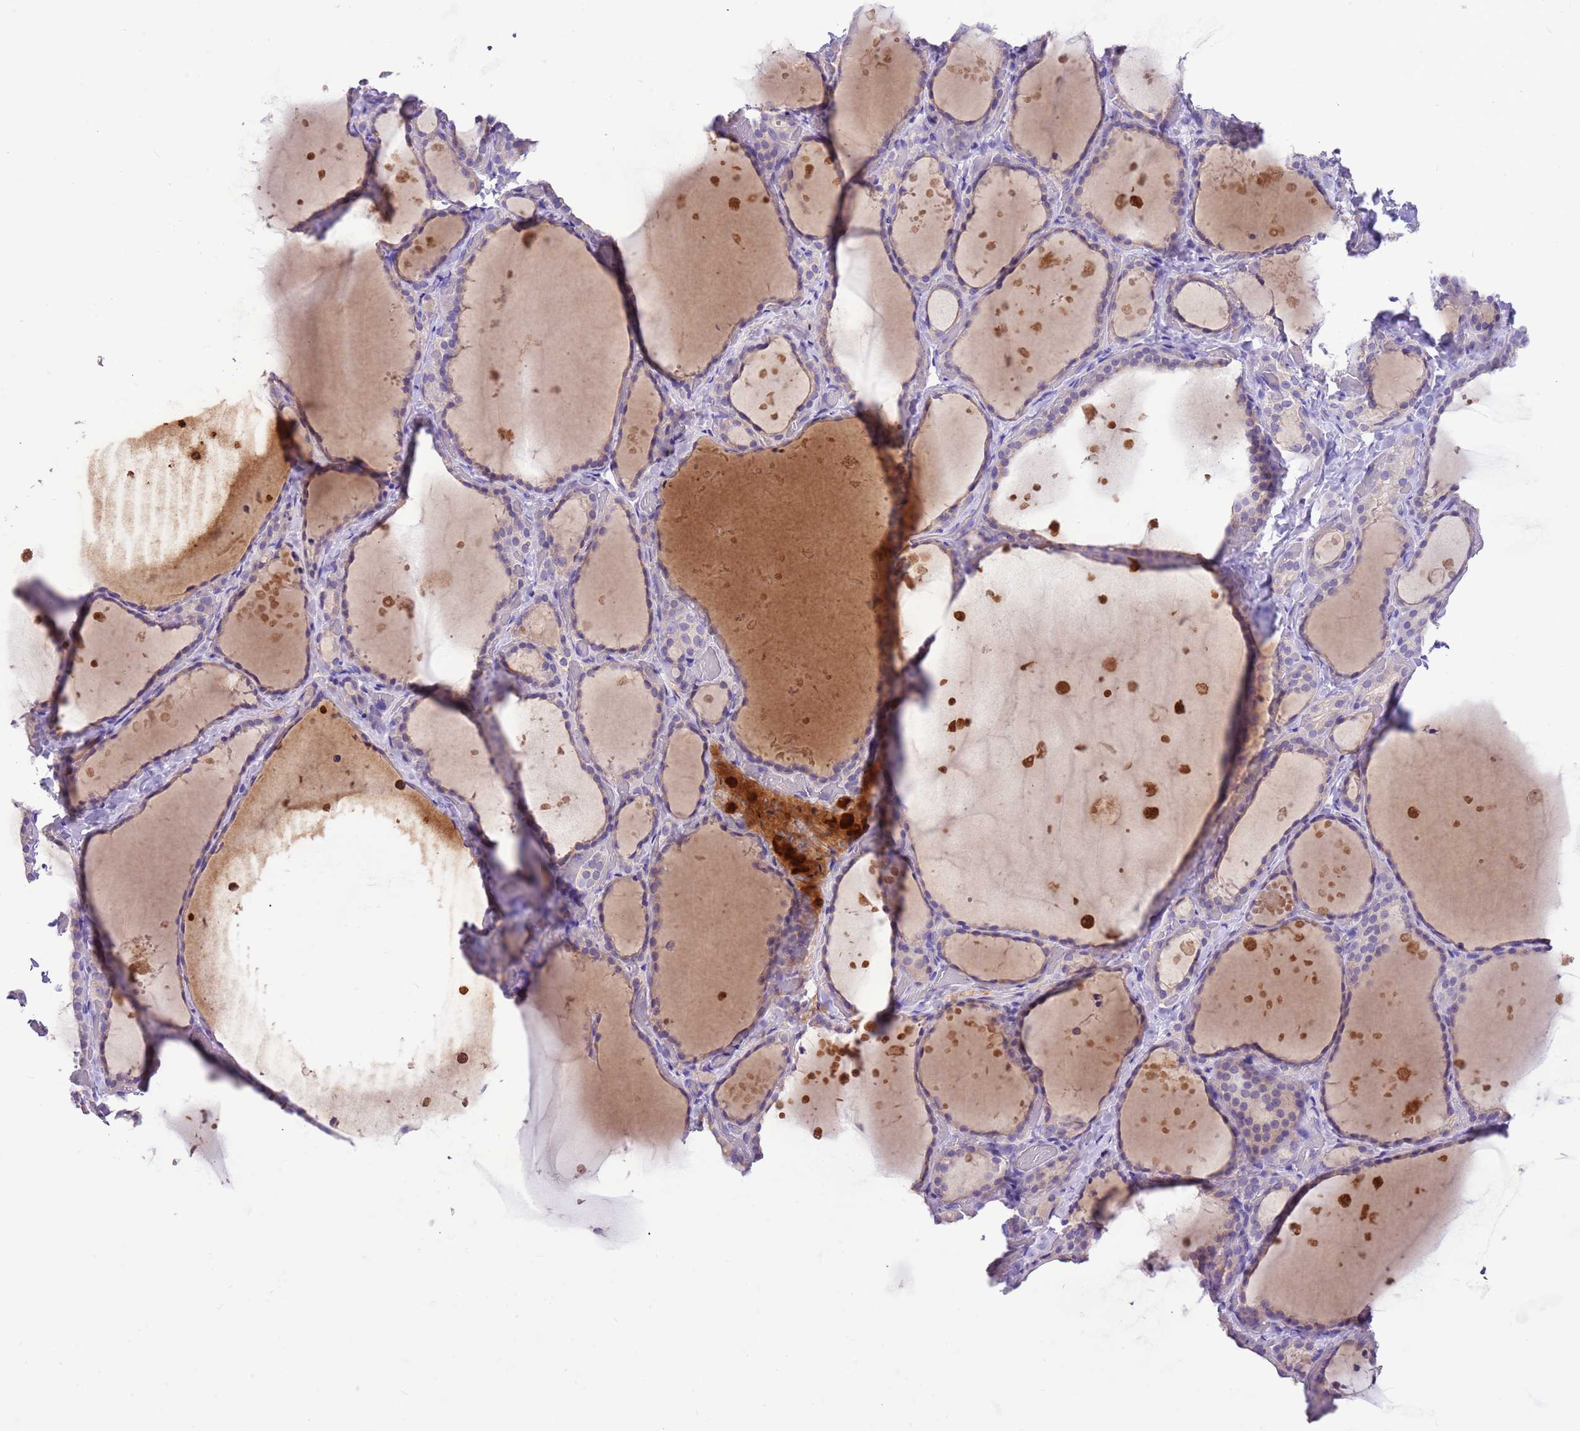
{"staining": {"intensity": "weak", "quantity": ">75%", "location": "cytoplasmic/membranous"}, "tissue": "thyroid gland", "cell_type": "Glandular cells", "image_type": "normal", "snomed": [{"axis": "morphology", "description": "Normal tissue, NOS"}, {"axis": "topography", "description": "Thyroid gland"}], "caption": "DAB immunohistochemical staining of normal thyroid gland reveals weak cytoplasmic/membranous protein positivity in approximately >75% of glandular cells.", "gene": "R3HDM4", "patient": {"sex": "female", "age": 44}}